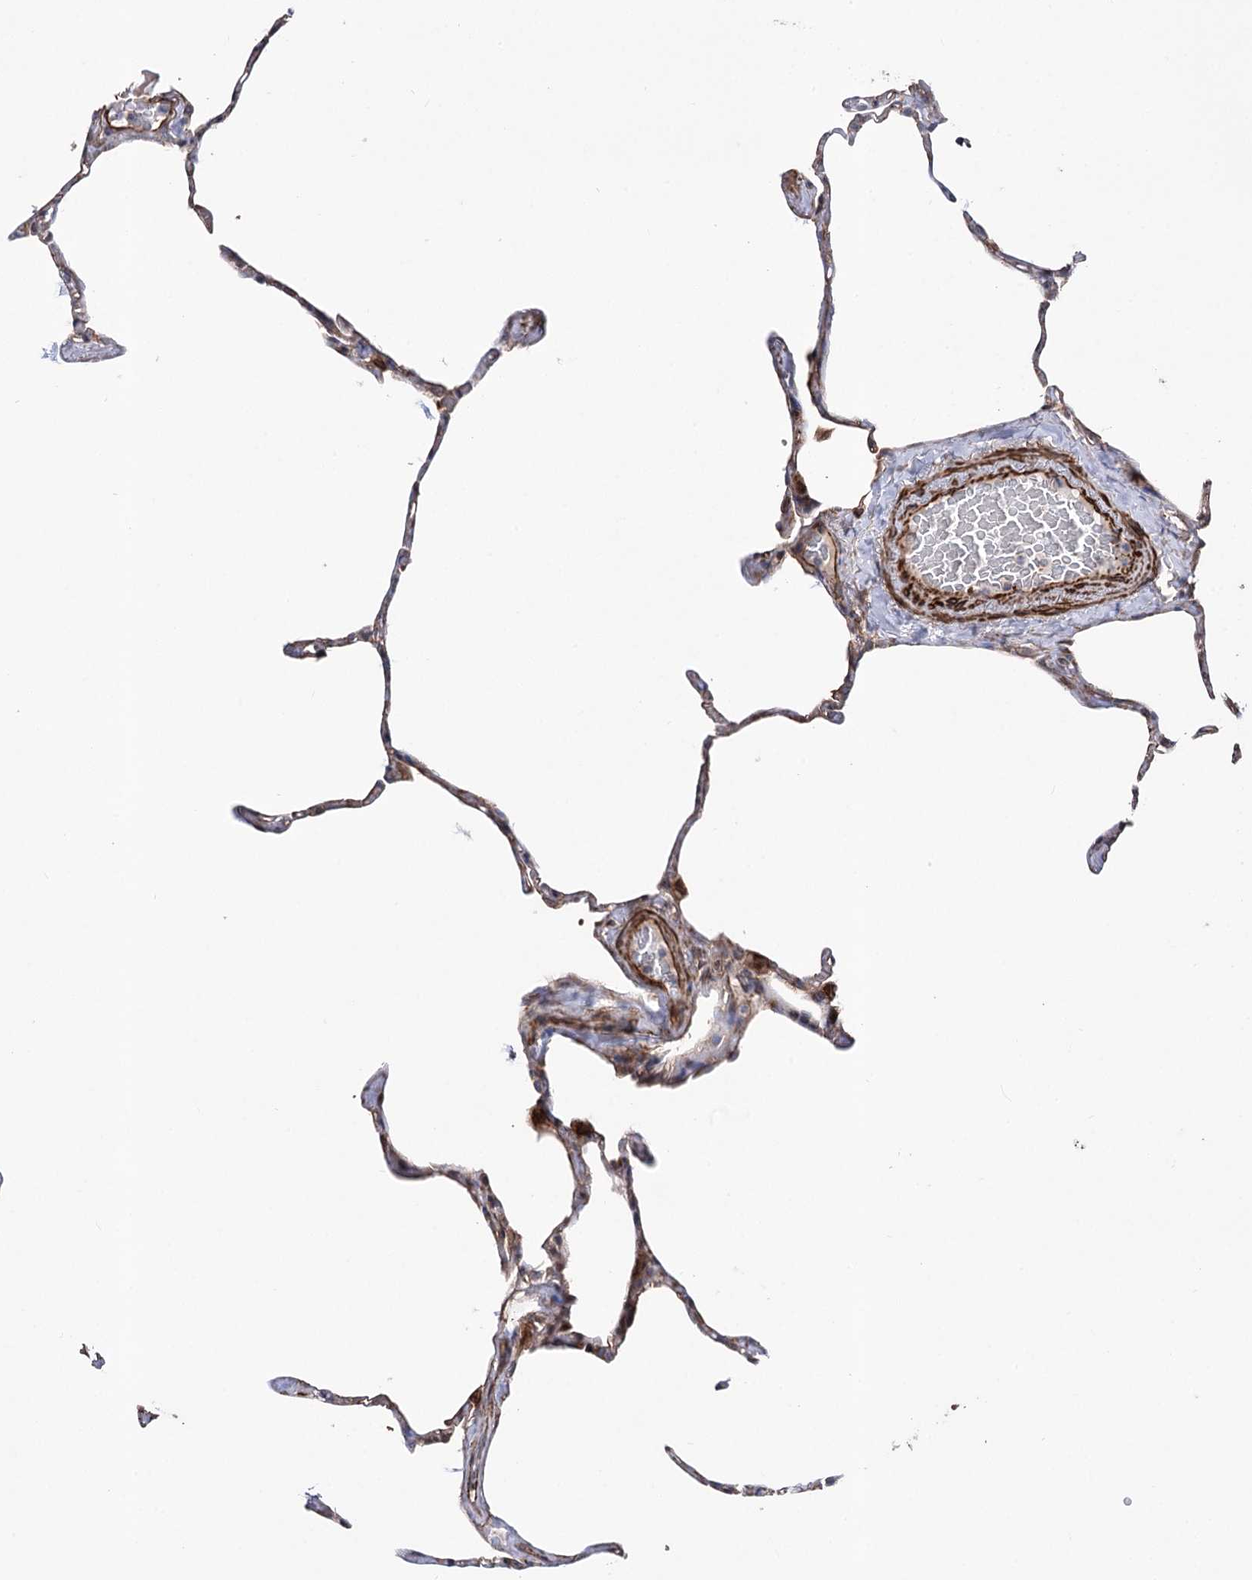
{"staining": {"intensity": "weak", "quantity": "25%-75%", "location": "cytoplasmic/membranous"}, "tissue": "lung", "cell_type": "Alveolar cells", "image_type": "normal", "snomed": [{"axis": "morphology", "description": "Normal tissue, NOS"}, {"axis": "topography", "description": "Lung"}], "caption": "Lung stained with immunohistochemistry exhibits weak cytoplasmic/membranous positivity in about 25%-75% of alveolar cells. (DAB (3,3'-diaminobenzidine) IHC, brown staining for protein, blue staining for nuclei).", "gene": "ARHGAP20", "patient": {"sex": "male", "age": 65}}